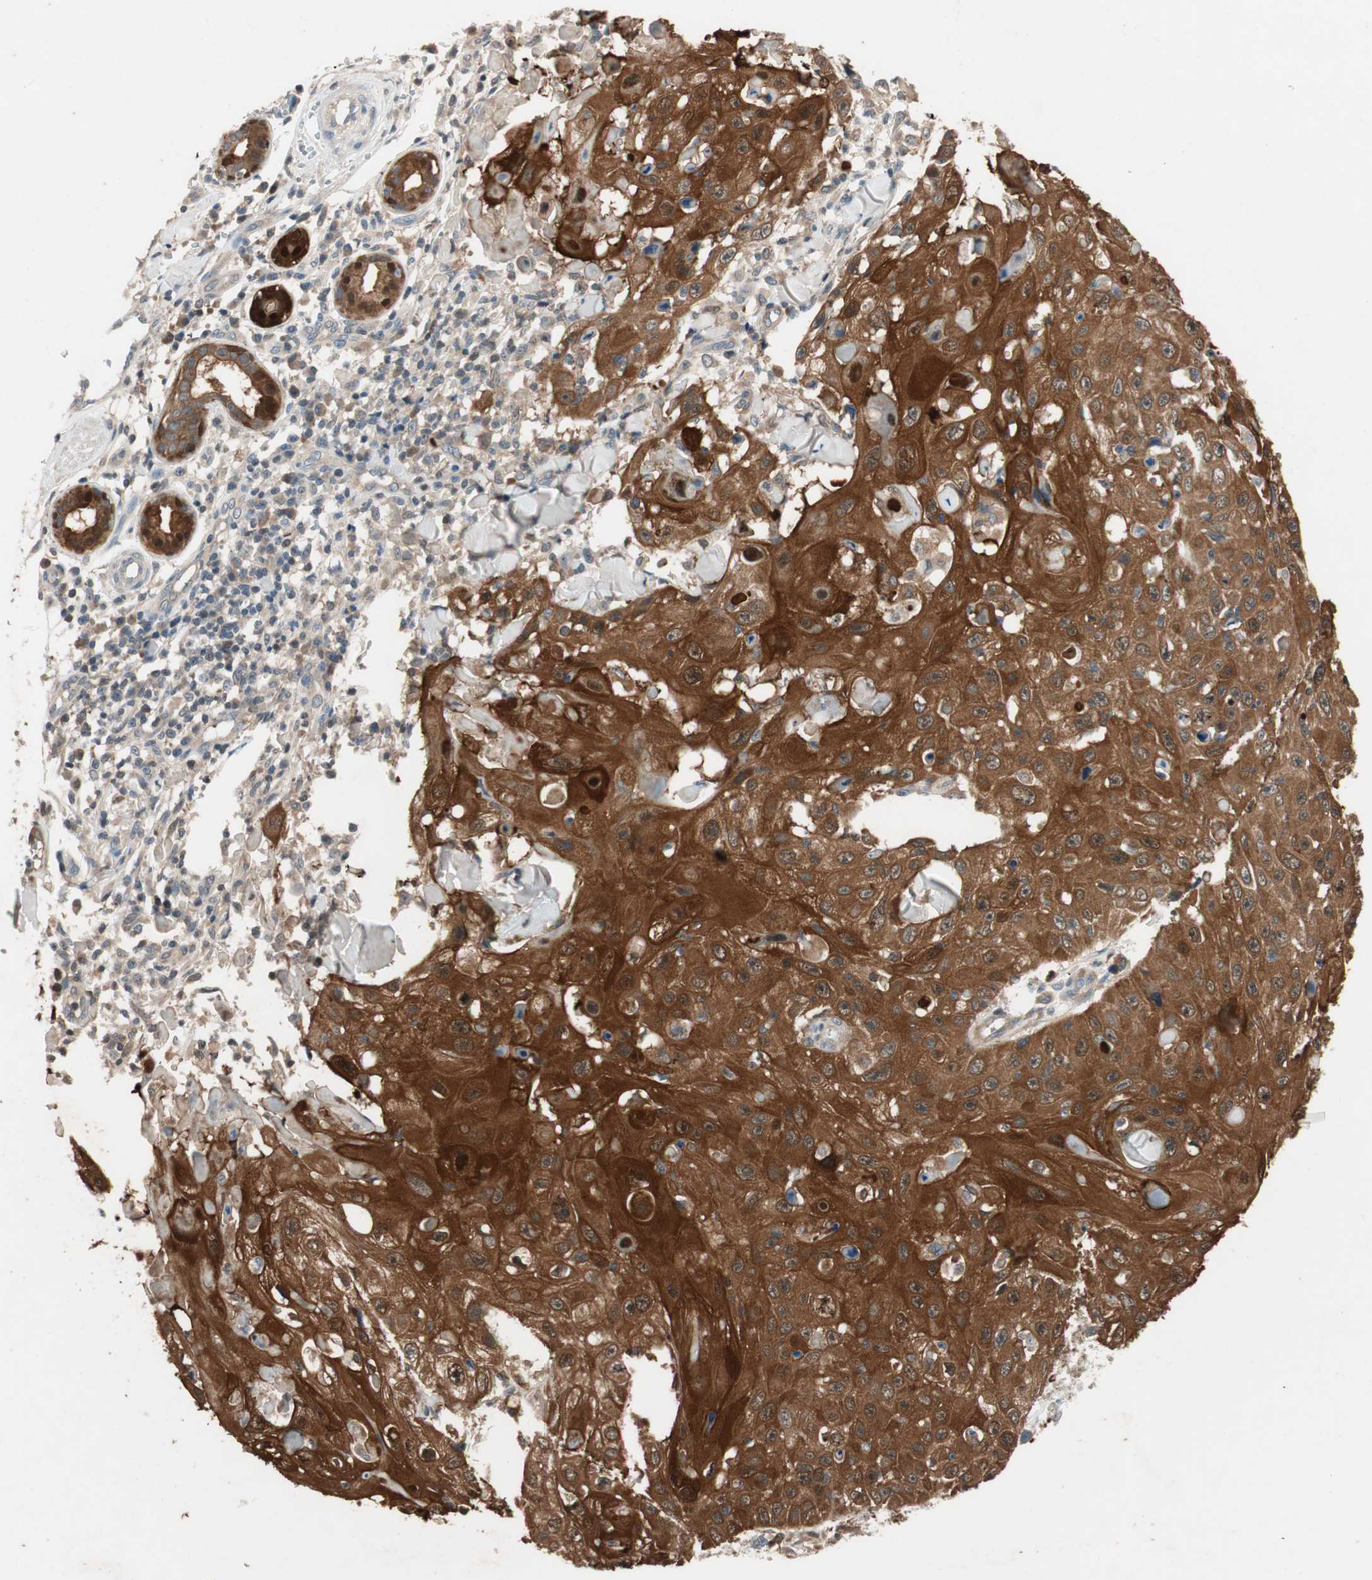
{"staining": {"intensity": "strong", "quantity": "25%-75%", "location": "cytoplasmic/membranous"}, "tissue": "skin cancer", "cell_type": "Tumor cells", "image_type": "cancer", "snomed": [{"axis": "morphology", "description": "Squamous cell carcinoma, NOS"}, {"axis": "topography", "description": "Skin"}], "caption": "Brown immunohistochemical staining in human skin cancer (squamous cell carcinoma) shows strong cytoplasmic/membranous expression in about 25%-75% of tumor cells.", "gene": "SERPINB5", "patient": {"sex": "male", "age": 86}}